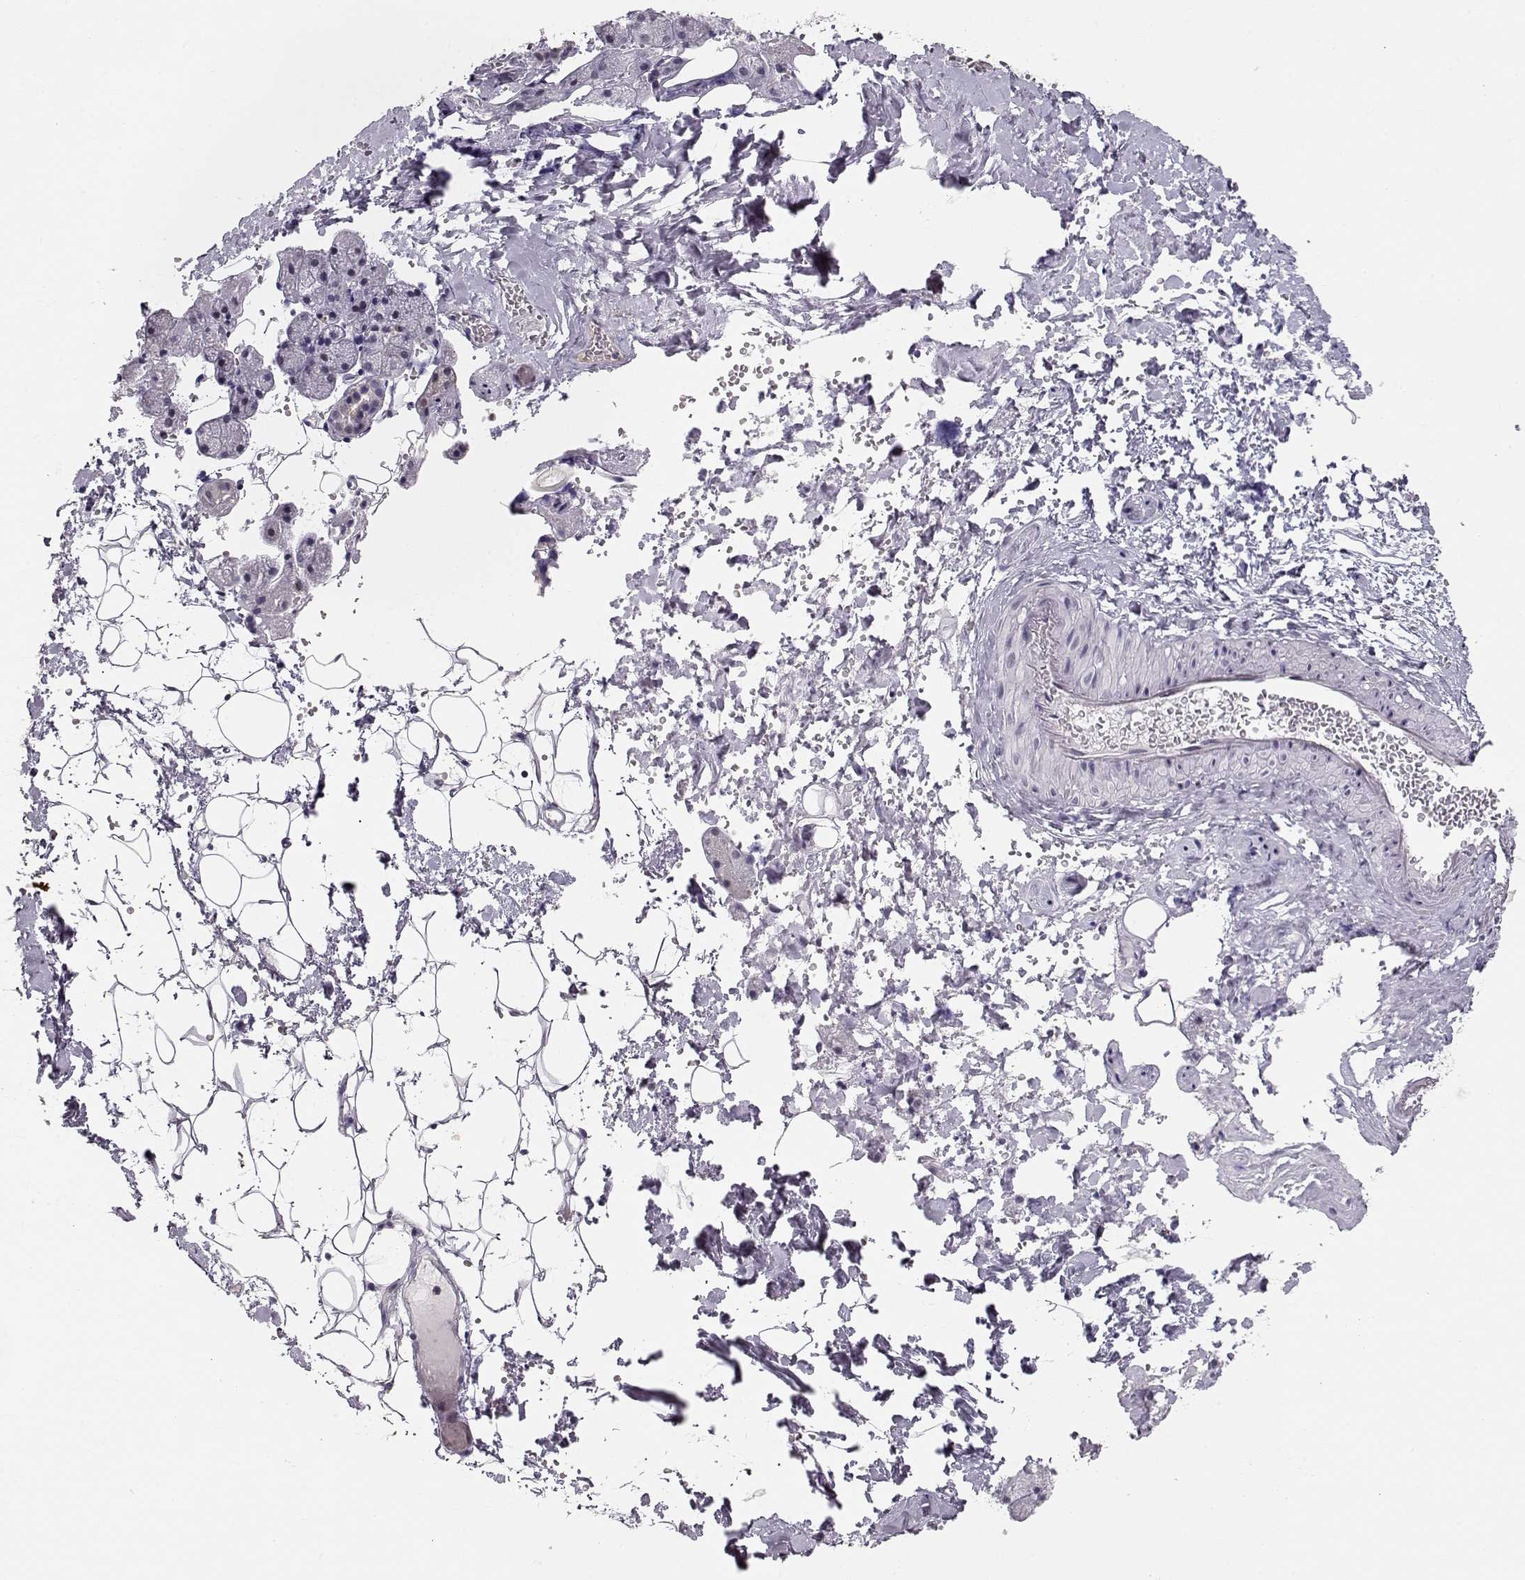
{"staining": {"intensity": "negative", "quantity": "none", "location": "none"}, "tissue": "salivary gland", "cell_type": "Glandular cells", "image_type": "normal", "snomed": [{"axis": "morphology", "description": "Normal tissue, NOS"}, {"axis": "topography", "description": "Salivary gland"}], "caption": "A high-resolution image shows IHC staining of benign salivary gland, which exhibits no significant expression in glandular cells. (DAB (3,3'-diaminobenzidine) immunohistochemistry, high magnification).", "gene": "TEPP", "patient": {"sex": "male", "age": 38}}